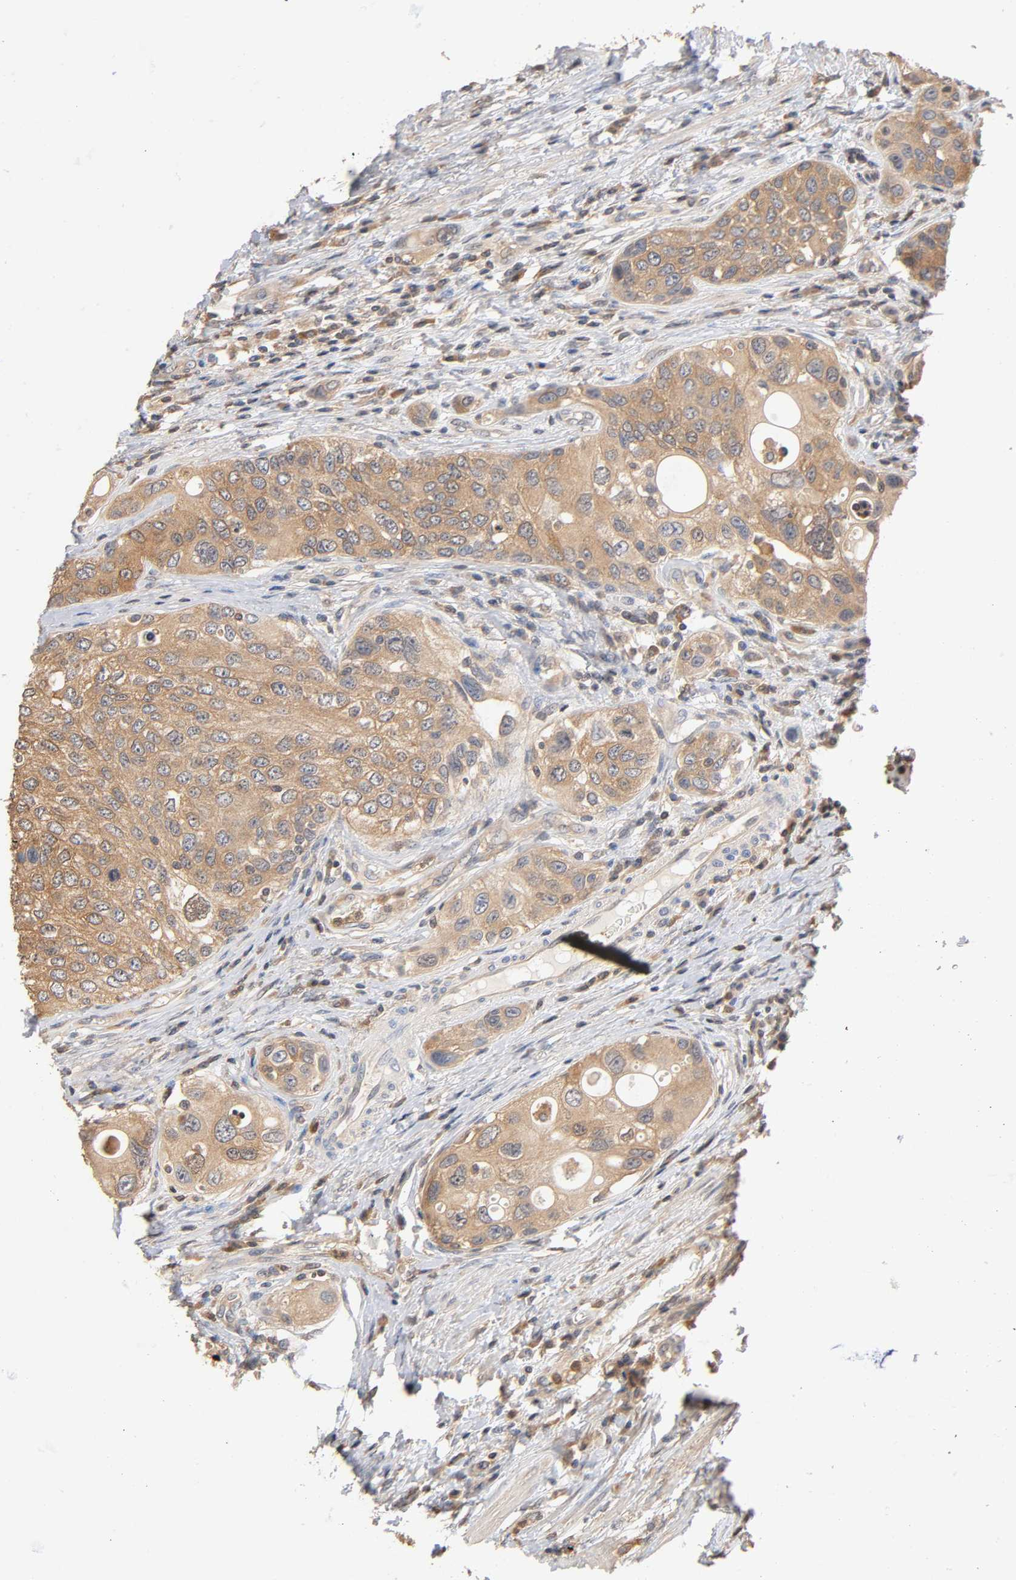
{"staining": {"intensity": "weak", "quantity": ">75%", "location": "cytoplasmic/membranous"}, "tissue": "urothelial cancer", "cell_type": "Tumor cells", "image_type": "cancer", "snomed": [{"axis": "morphology", "description": "Urothelial carcinoma, High grade"}, {"axis": "topography", "description": "Urinary bladder"}], "caption": "IHC (DAB) staining of urothelial carcinoma (high-grade) exhibits weak cytoplasmic/membranous protein positivity in about >75% of tumor cells.", "gene": "ALDOA", "patient": {"sex": "female", "age": 56}}